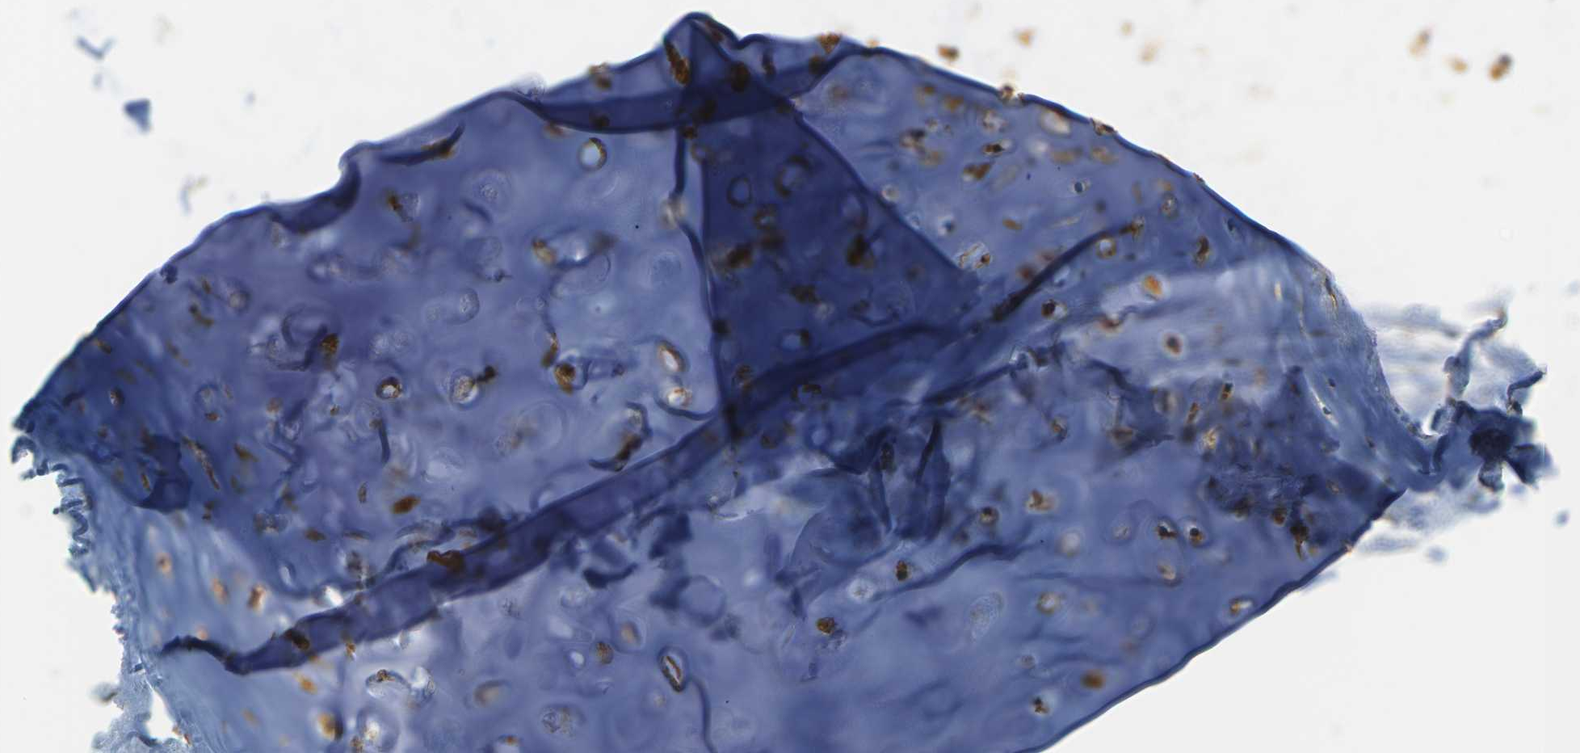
{"staining": {"intensity": "negative", "quantity": "none", "location": "none"}, "tissue": "adipose tissue", "cell_type": "Adipocytes", "image_type": "normal", "snomed": [{"axis": "morphology", "description": "Normal tissue, NOS"}, {"axis": "topography", "description": "Bronchus"}], "caption": "Micrograph shows no significant protein staining in adipocytes of normal adipose tissue.", "gene": "IQGAP1", "patient": {"sex": "female", "age": 73}}